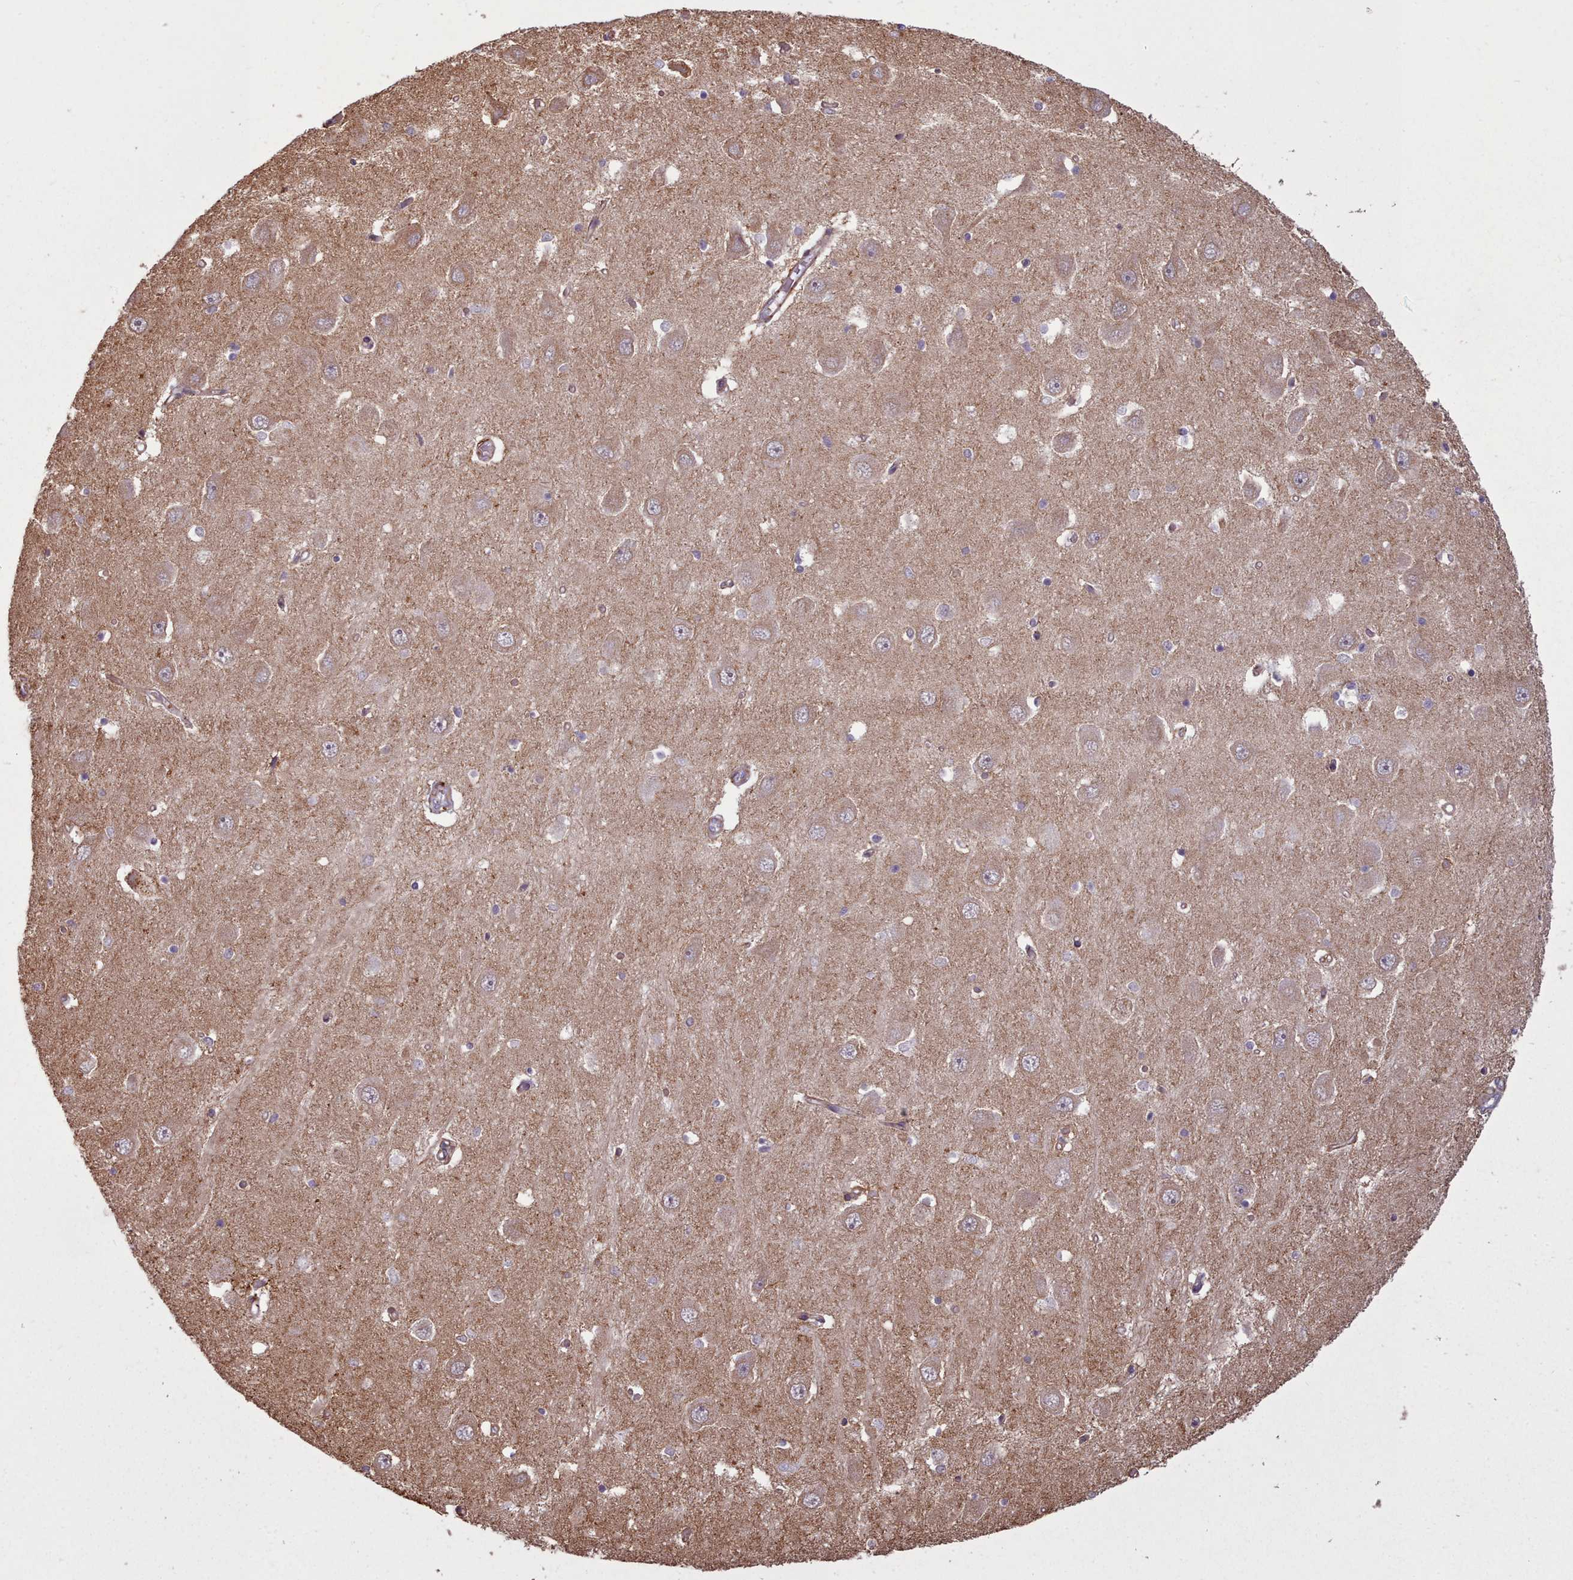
{"staining": {"intensity": "negative", "quantity": "none", "location": "none"}, "tissue": "hippocampus", "cell_type": "Glial cells", "image_type": "normal", "snomed": [{"axis": "morphology", "description": "Normal tissue, NOS"}, {"axis": "topography", "description": "Hippocampus"}], "caption": "A photomicrograph of hippocampus stained for a protein displays no brown staining in glial cells.", "gene": "ZMYM4", "patient": {"sex": "male", "age": 45}}